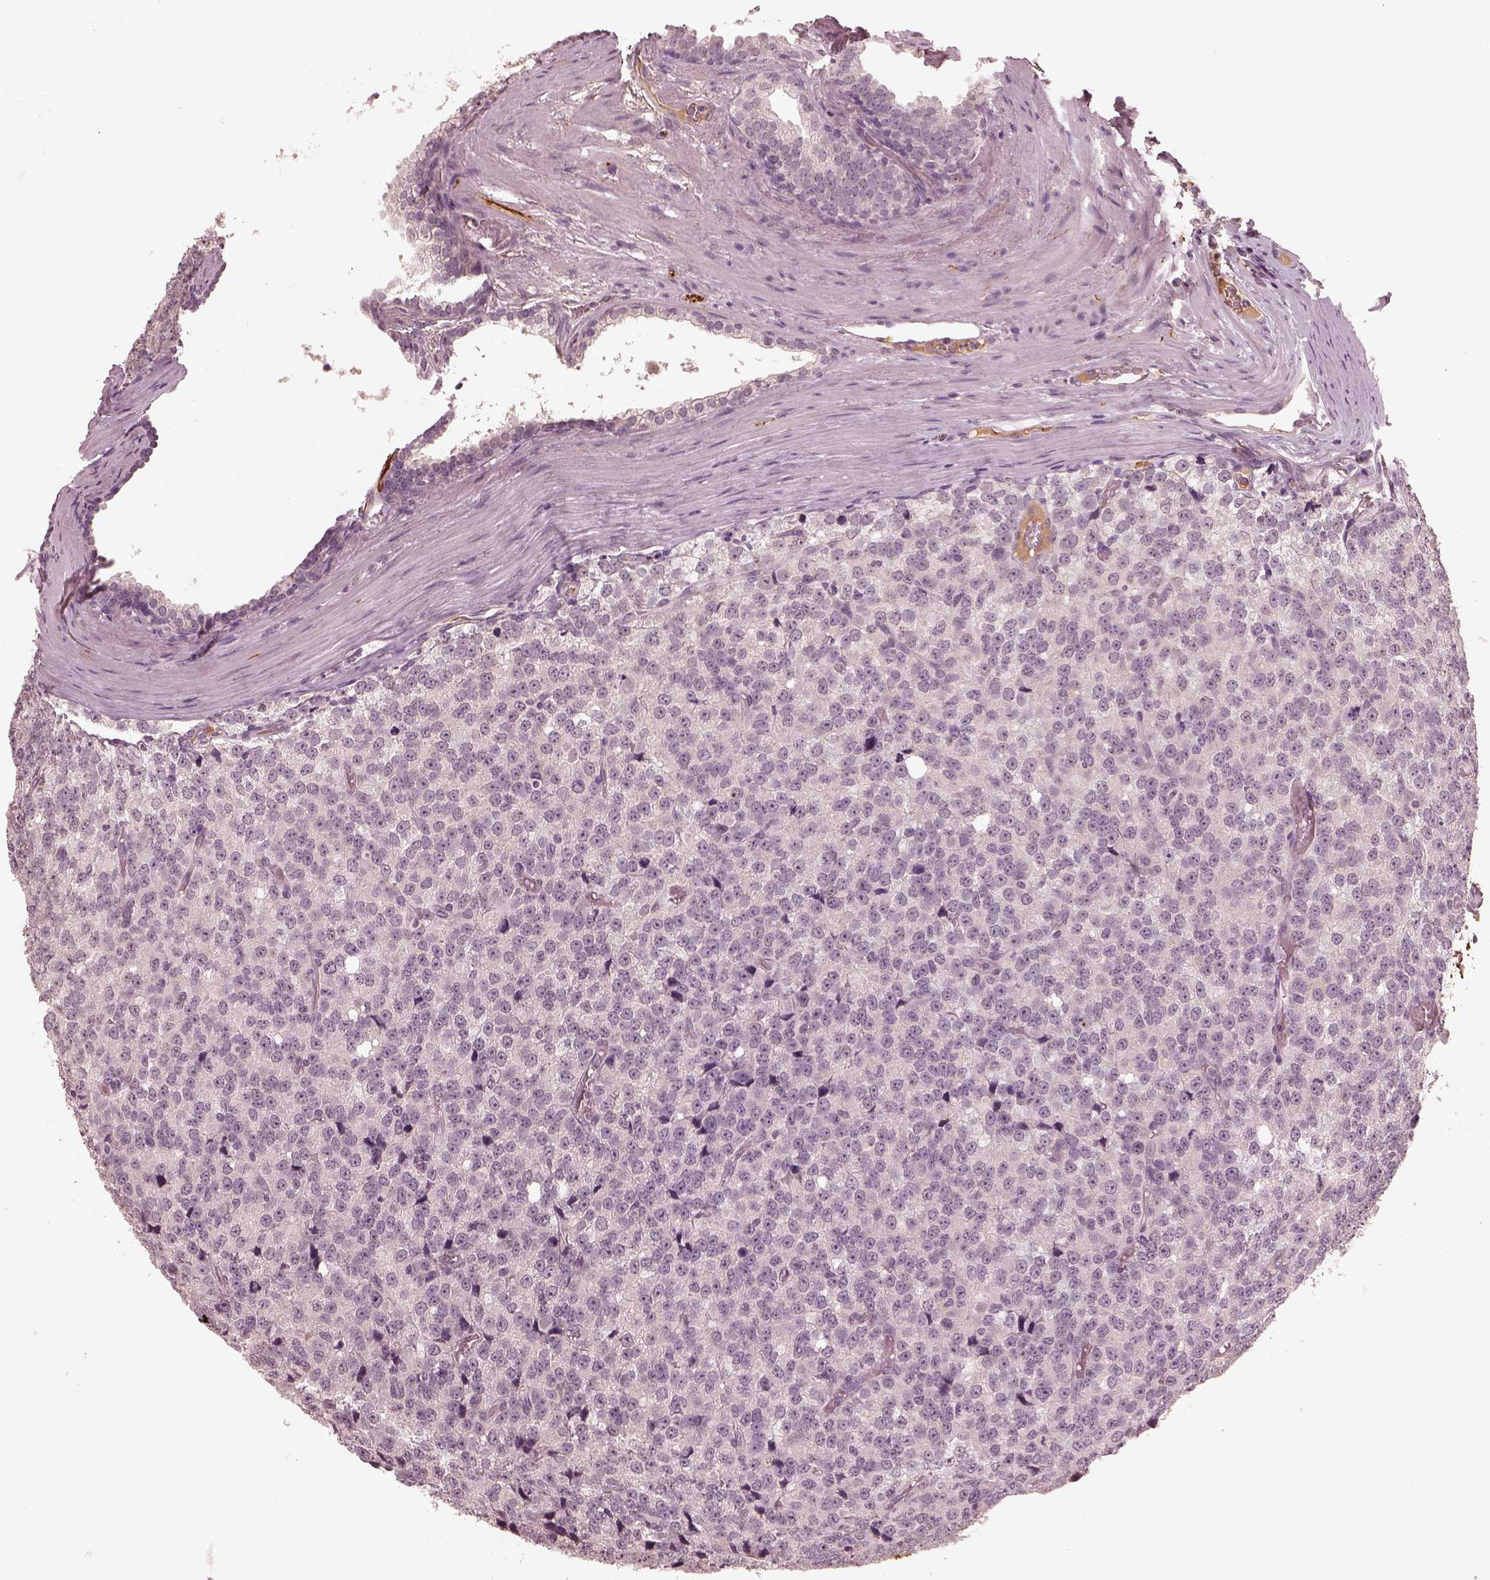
{"staining": {"intensity": "negative", "quantity": "none", "location": "none"}, "tissue": "prostate cancer", "cell_type": "Tumor cells", "image_type": "cancer", "snomed": [{"axis": "morphology", "description": "Adenocarcinoma, High grade"}, {"axis": "topography", "description": "Prostate and seminal vesicle, NOS"}], "caption": "Histopathology image shows no protein positivity in tumor cells of prostate cancer tissue.", "gene": "CALR3", "patient": {"sex": "male", "age": 62}}